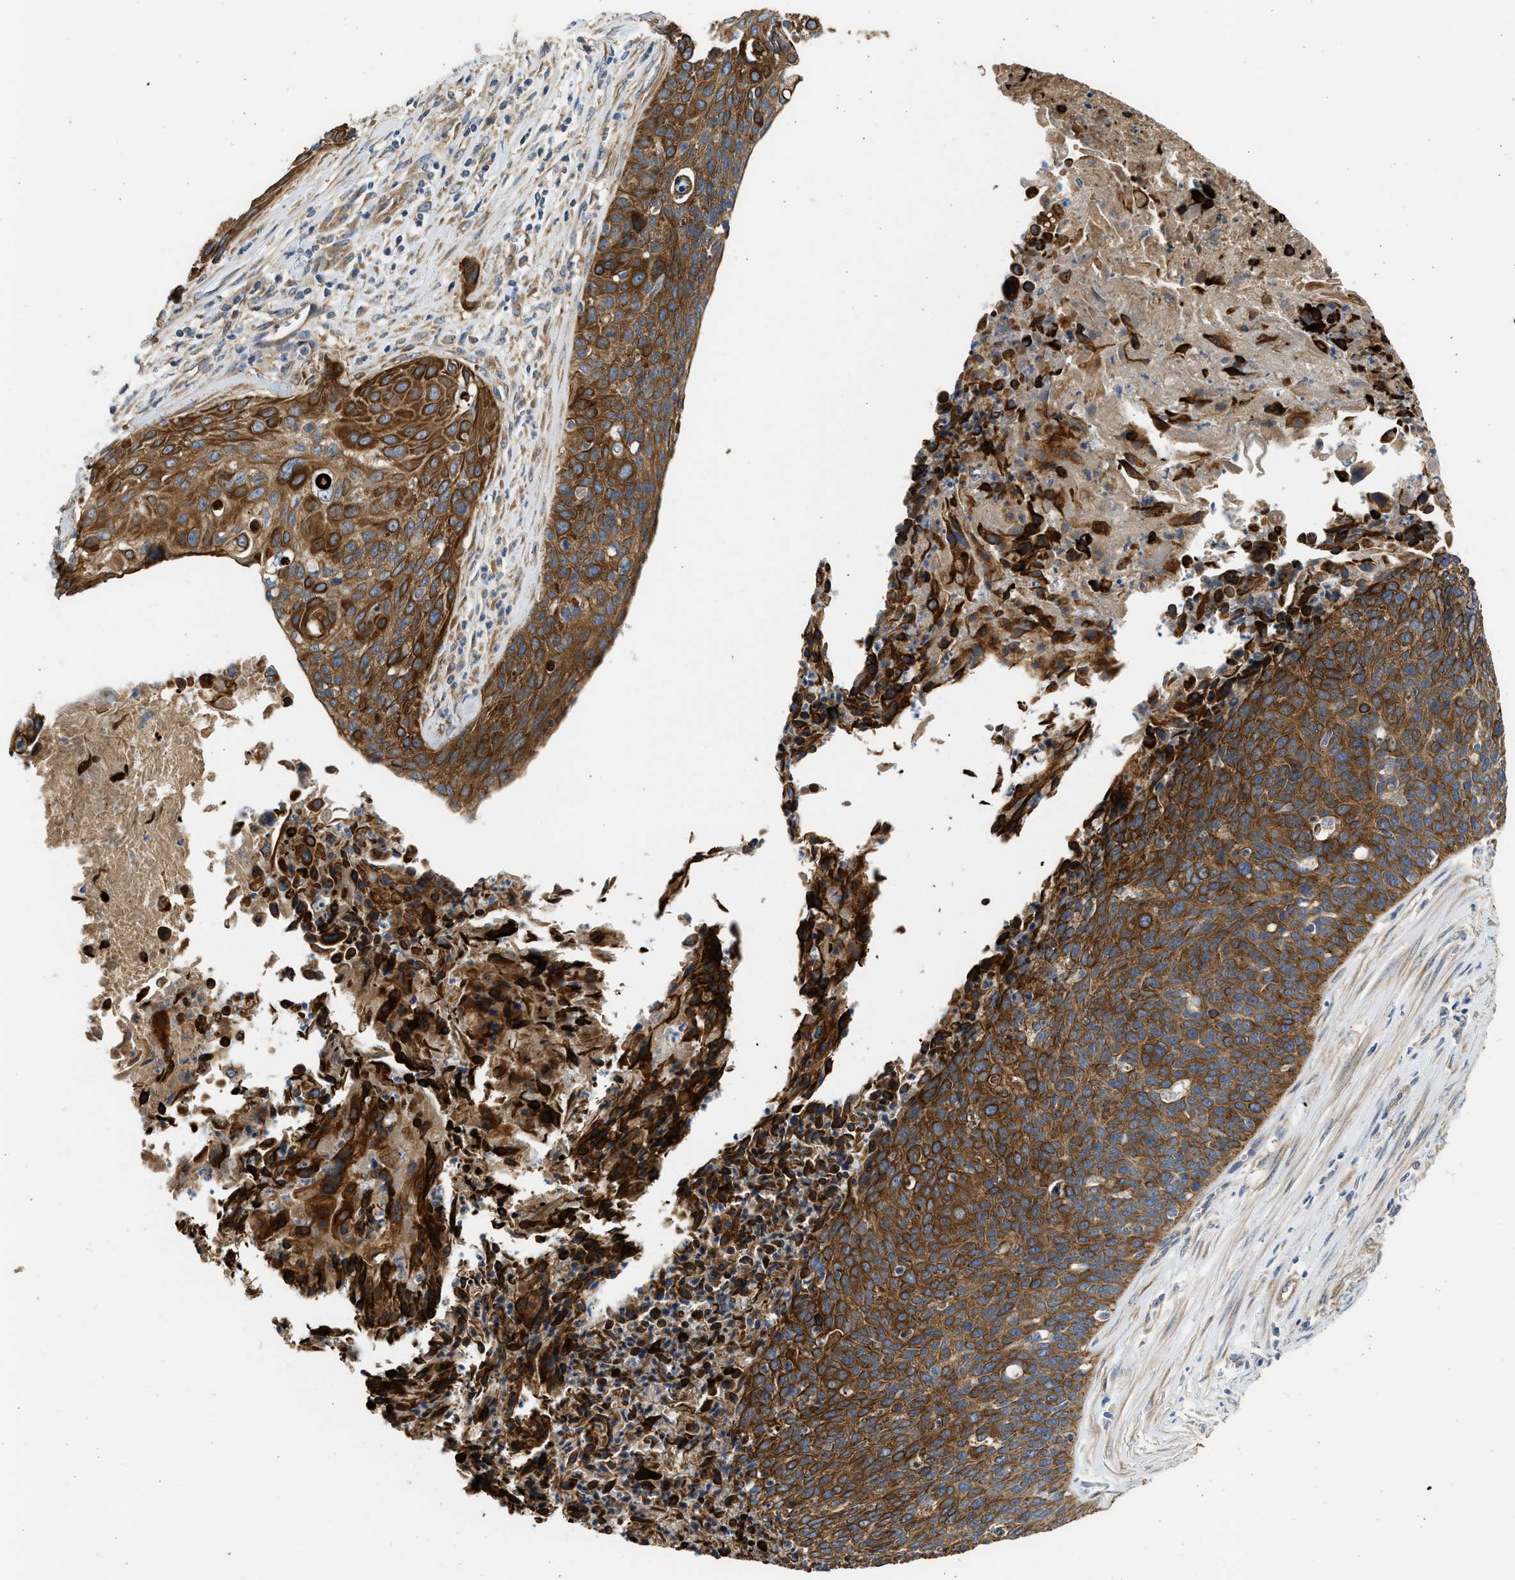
{"staining": {"intensity": "strong", "quantity": ">75%", "location": "cytoplasmic/membranous"}, "tissue": "cervical cancer", "cell_type": "Tumor cells", "image_type": "cancer", "snomed": [{"axis": "morphology", "description": "Squamous cell carcinoma, NOS"}, {"axis": "topography", "description": "Cervix"}], "caption": "This image exhibits cervical cancer (squamous cell carcinoma) stained with immunohistochemistry (IHC) to label a protein in brown. The cytoplasmic/membranous of tumor cells show strong positivity for the protein. Nuclei are counter-stained blue.", "gene": "CSRNP2", "patient": {"sex": "female", "age": 55}}